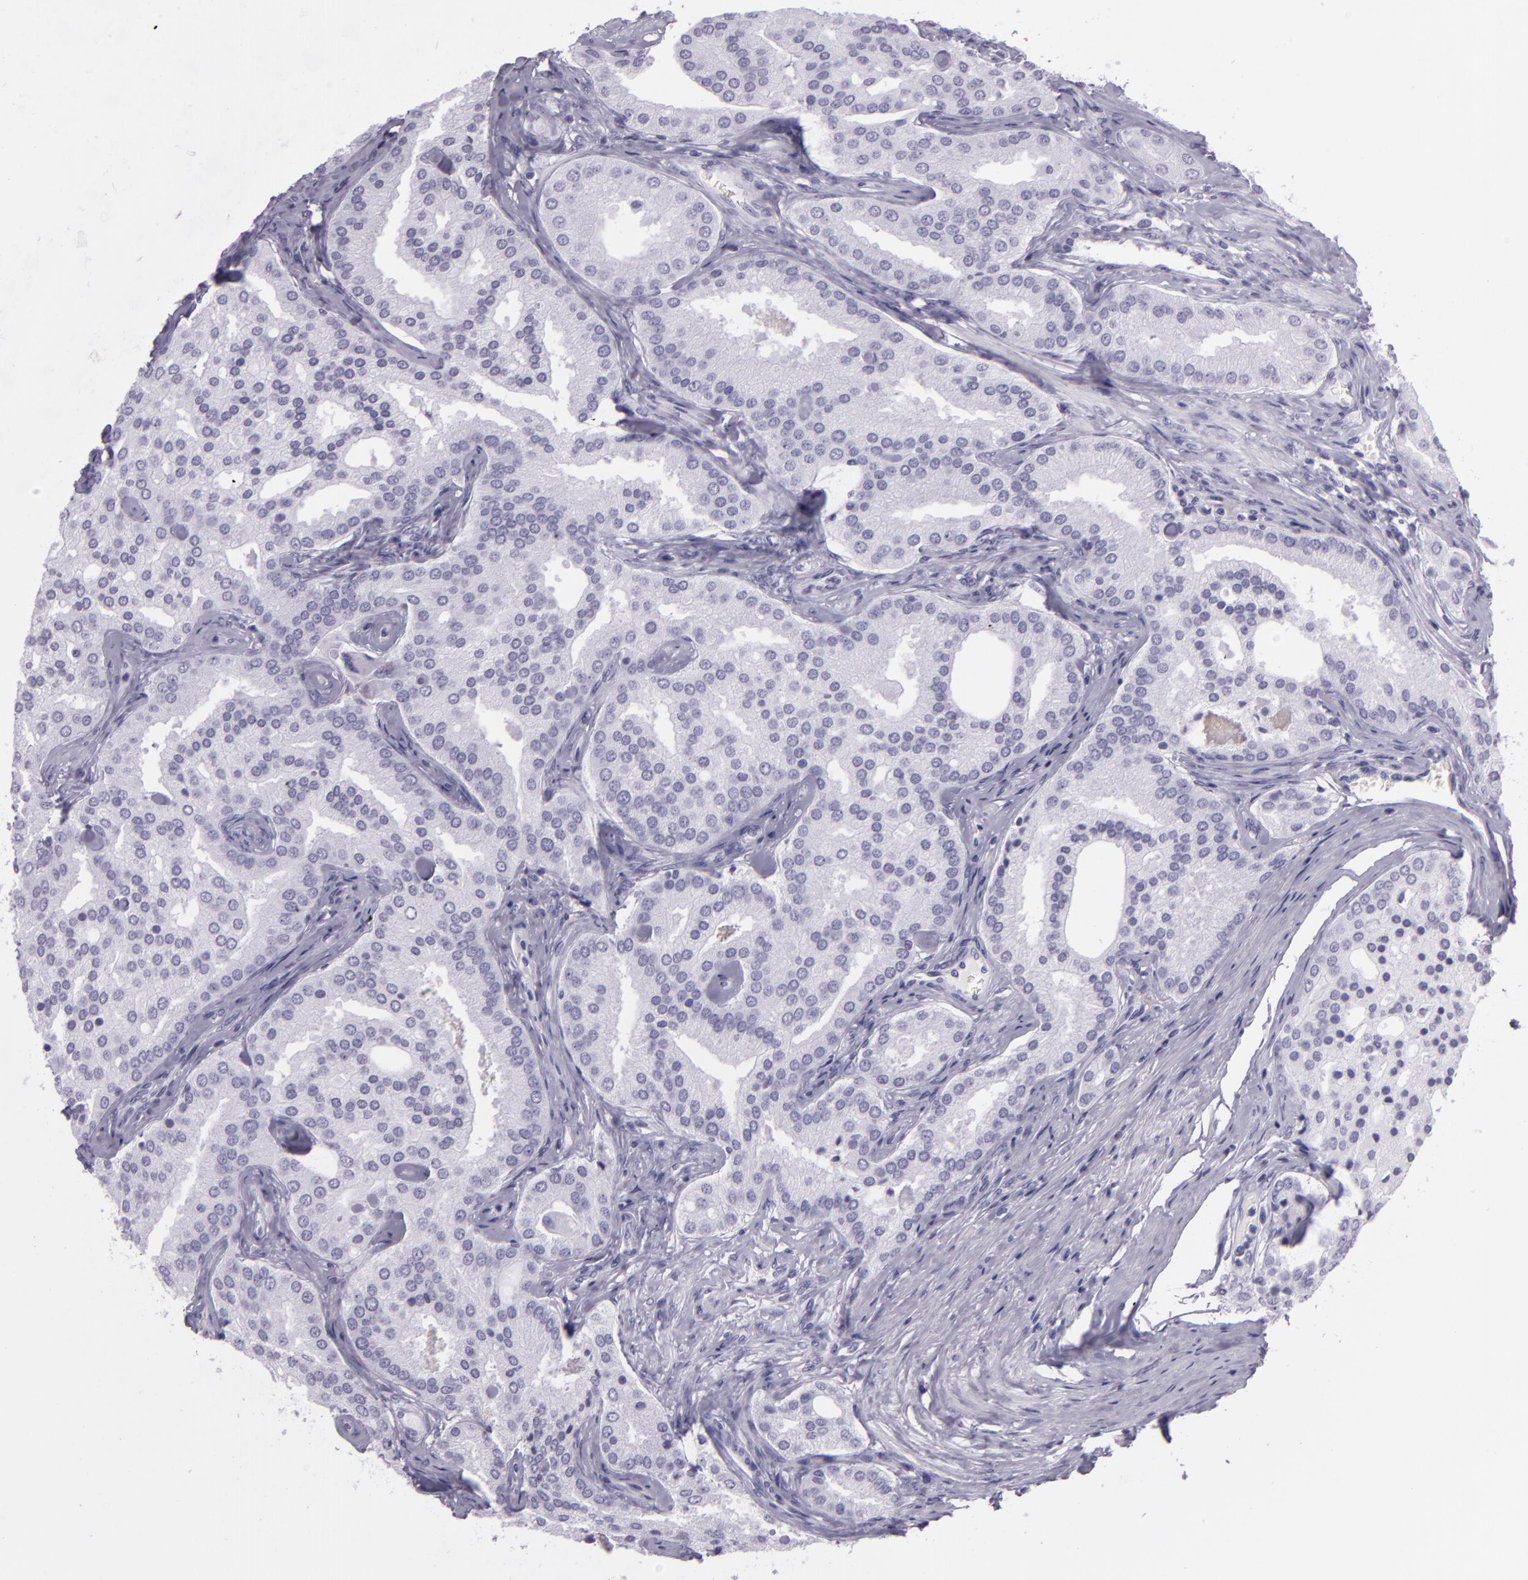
{"staining": {"intensity": "negative", "quantity": "none", "location": "none"}, "tissue": "prostate cancer", "cell_type": "Tumor cells", "image_type": "cancer", "snomed": [{"axis": "morphology", "description": "Adenocarcinoma, High grade"}, {"axis": "topography", "description": "Prostate"}], "caption": "A high-resolution image shows immunohistochemistry (IHC) staining of prostate cancer (adenocarcinoma (high-grade)), which demonstrates no significant expression in tumor cells.", "gene": "MUC6", "patient": {"sex": "male", "age": 64}}